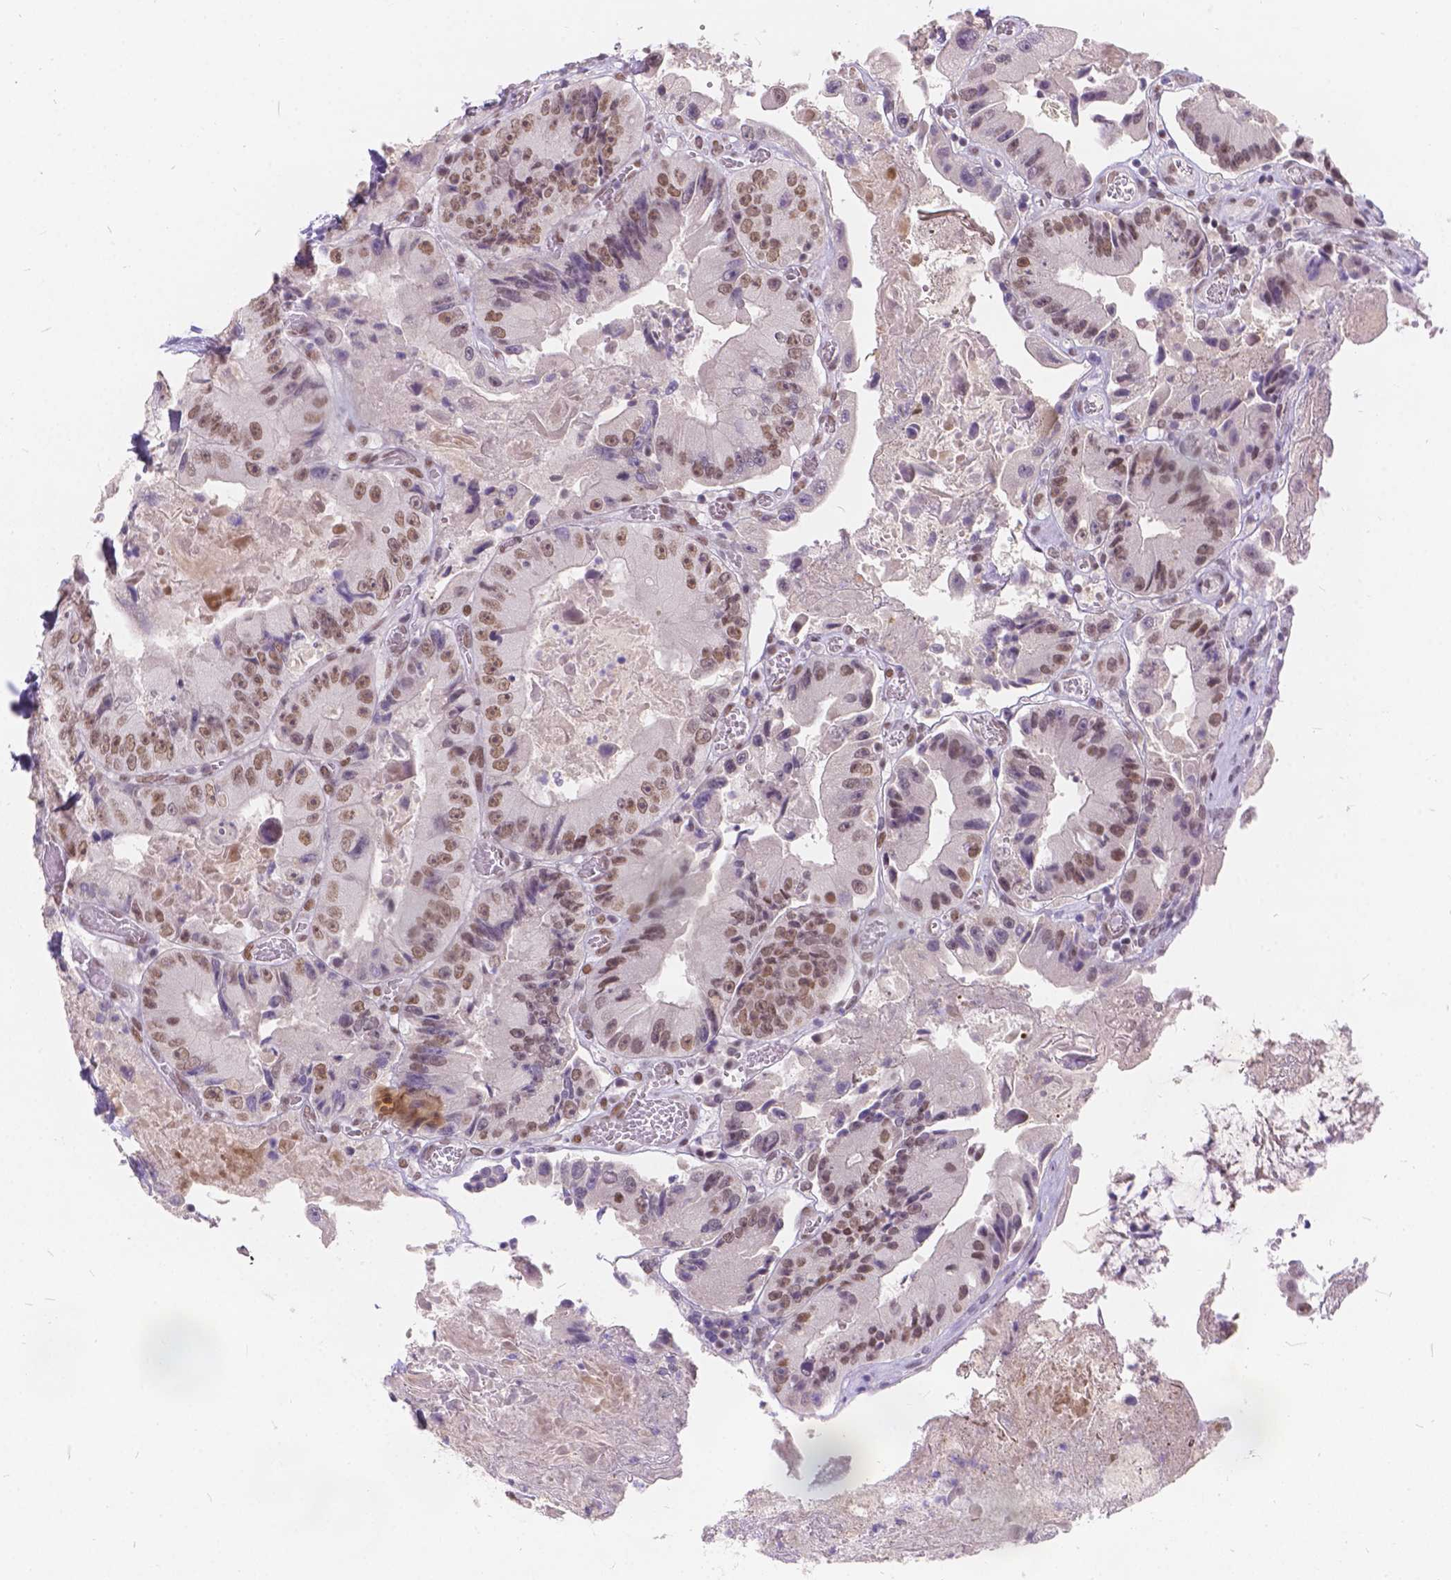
{"staining": {"intensity": "weak", "quantity": ">75%", "location": "nuclear"}, "tissue": "colorectal cancer", "cell_type": "Tumor cells", "image_type": "cancer", "snomed": [{"axis": "morphology", "description": "Adenocarcinoma, NOS"}, {"axis": "topography", "description": "Colon"}], "caption": "Weak nuclear positivity for a protein is present in approximately >75% of tumor cells of colorectal cancer (adenocarcinoma) using IHC.", "gene": "FAM53A", "patient": {"sex": "female", "age": 86}}